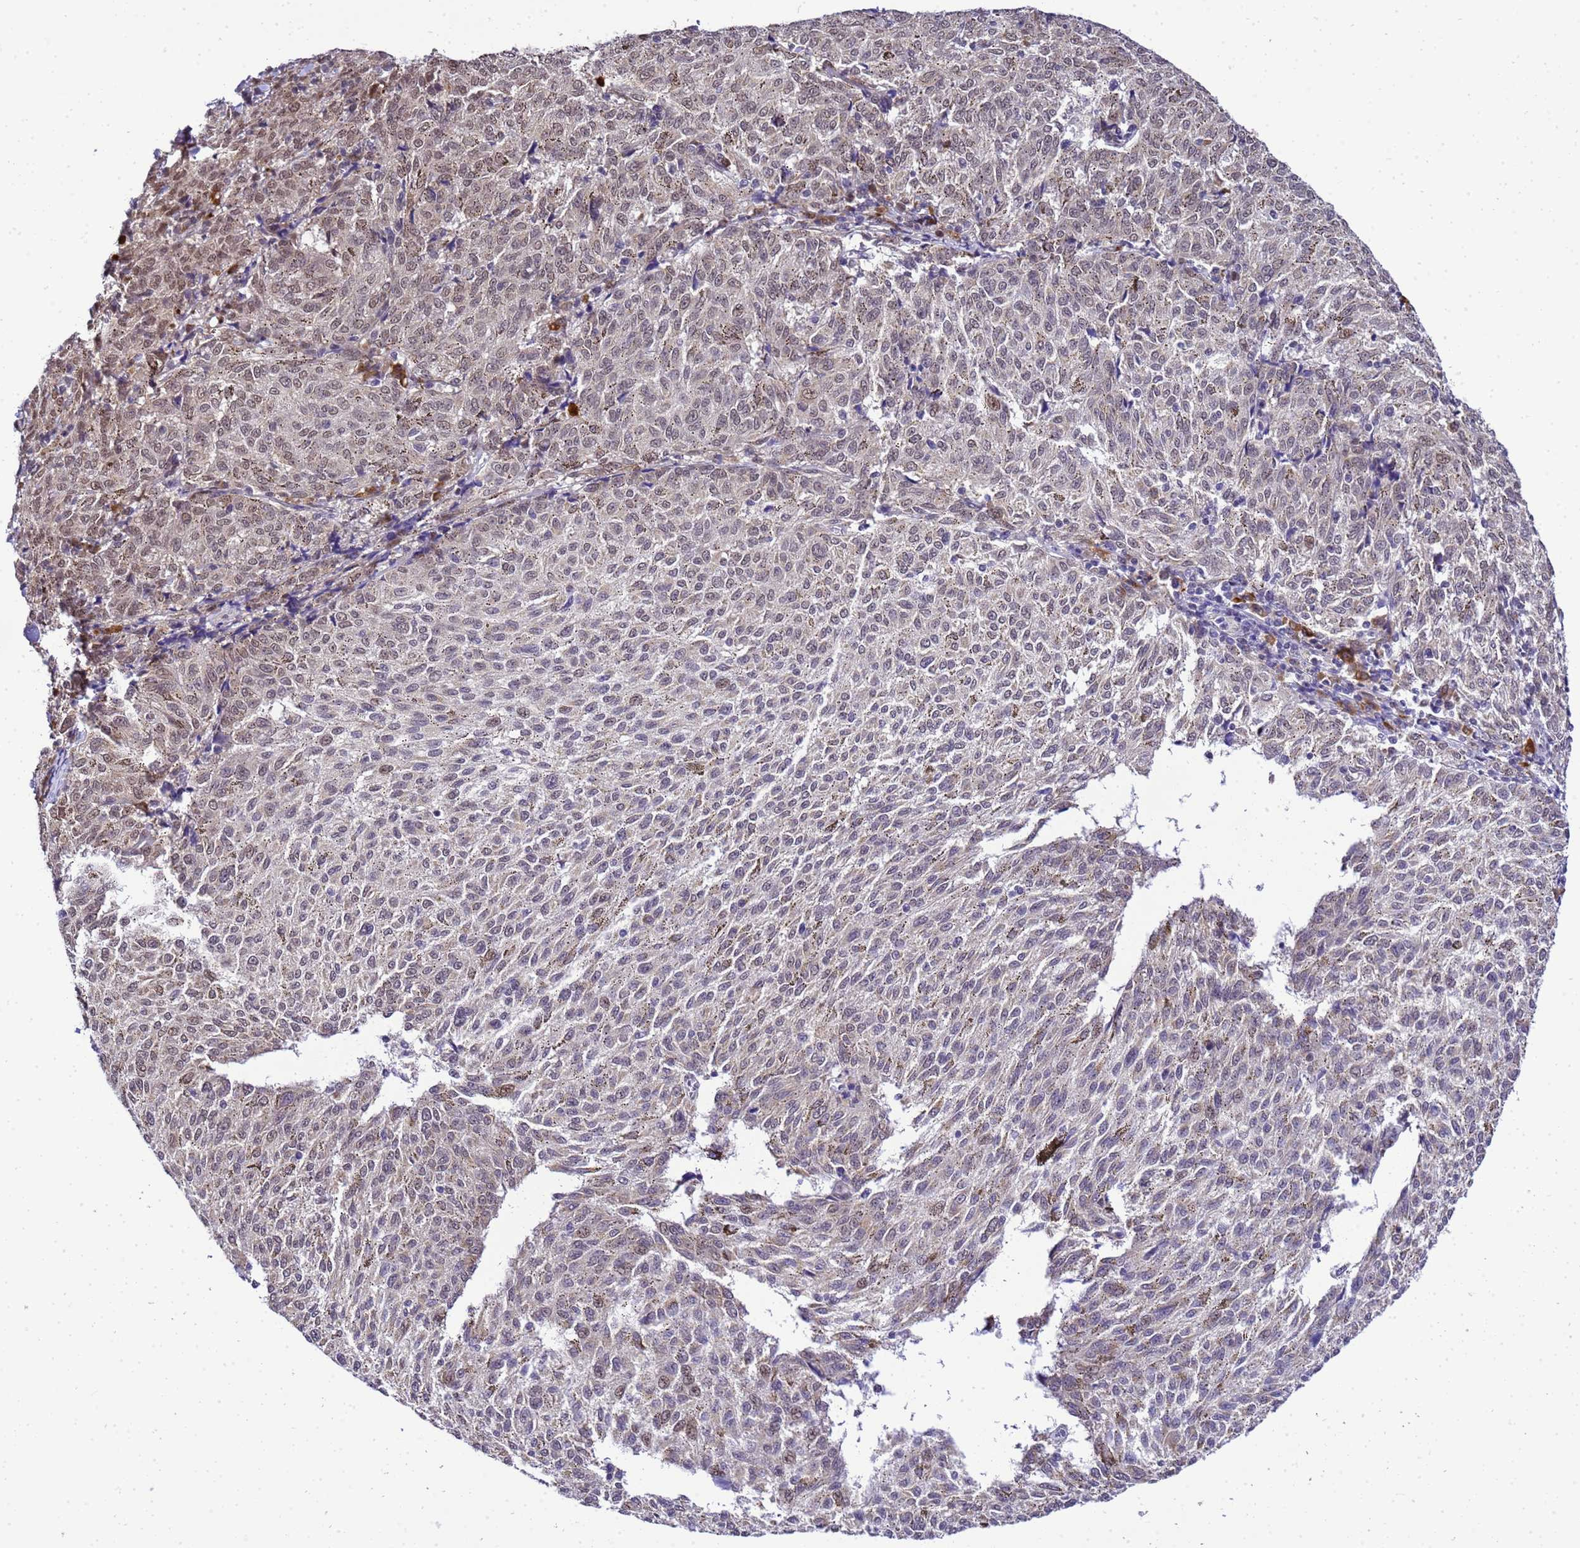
{"staining": {"intensity": "negative", "quantity": "none", "location": "none"}, "tissue": "melanoma", "cell_type": "Tumor cells", "image_type": "cancer", "snomed": [{"axis": "morphology", "description": "Malignant melanoma, NOS"}, {"axis": "topography", "description": "Skin"}], "caption": "Immunohistochemistry of human melanoma exhibits no expression in tumor cells. (Stains: DAB immunohistochemistry with hematoxylin counter stain, Microscopy: brightfield microscopy at high magnification).", "gene": "SMN1", "patient": {"sex": "female", "age": 72}}